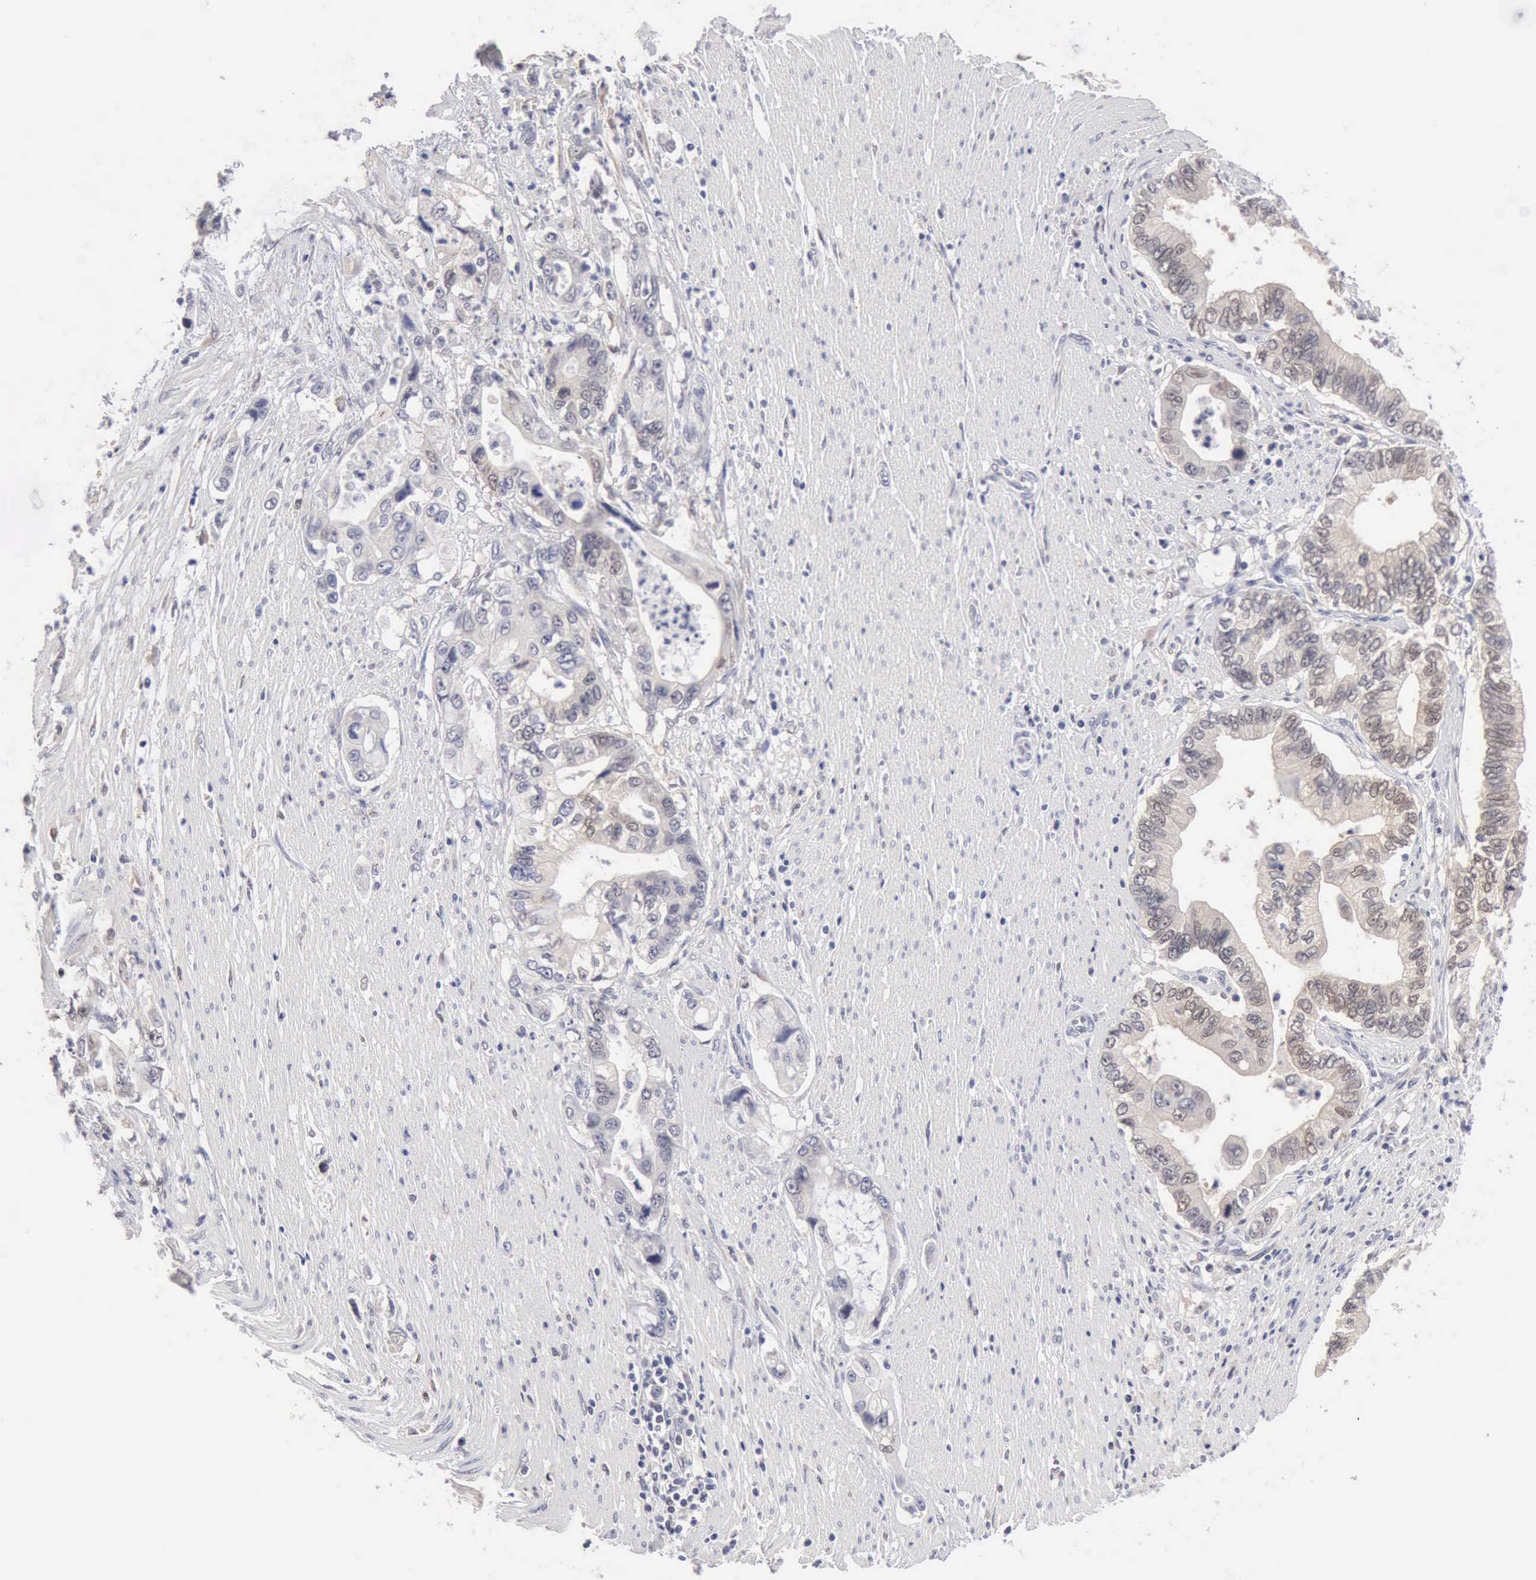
{"staining": {"intensity": "weak", "quantity": "25%-75%", "location": "cytoplasmic/membranous"}, "tissue": "pancreatic cancer", "cell_type": "Tumor cells", "image_type": "cancer", "snomed": [{"axis": "morphology", "description": "Adenocarcinoma, NOS"}, {"axis": "topography", "description": "Pancreas"}, {"axis": "topography", "description": "Stomach, upper"}], "caption": "High-magnification brightfield microscopy of pancreatic cancer stained with DAB (brown) and counterstained with hematoxylin (blue). tumor cells exhibit weak cytoplasmic/membranous positivity is identified in approximately25%-75% of cells.", "gene": "PTGR2", "patient": {"sex": "male", "age": 77}}